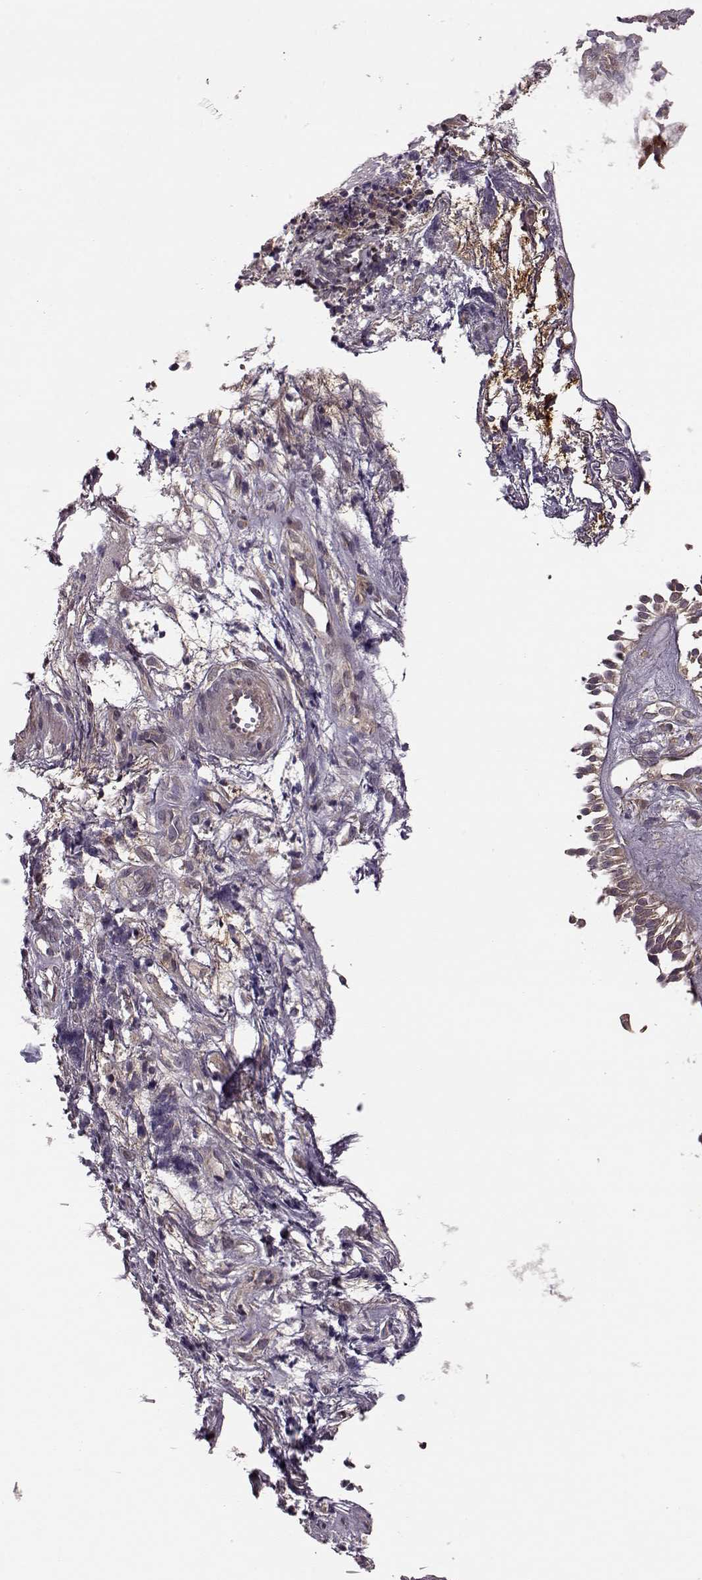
{"staining": {"intensity": "strong", "quantity": ">75%", "location": "cytoplasmic/membranous"}, "tissue": "nasopharynx", "cell_type": "Respiratory epithelial cells", "image_type": "normal", "snomed": [{"axis": "morphology", "description": "Normal tissue, NOS"}, {"axis": "topography", "description": "Nasopharynx"}], "caption": "About >75% of respiratory epithelial cells in unremarkable human nasopharynx display strong cytoplasmic/membranous protein expression as visualized by brown immunohistochemical staining.", "gene": "FNIP2", "patient": {"sex": "male", "age": 31}}